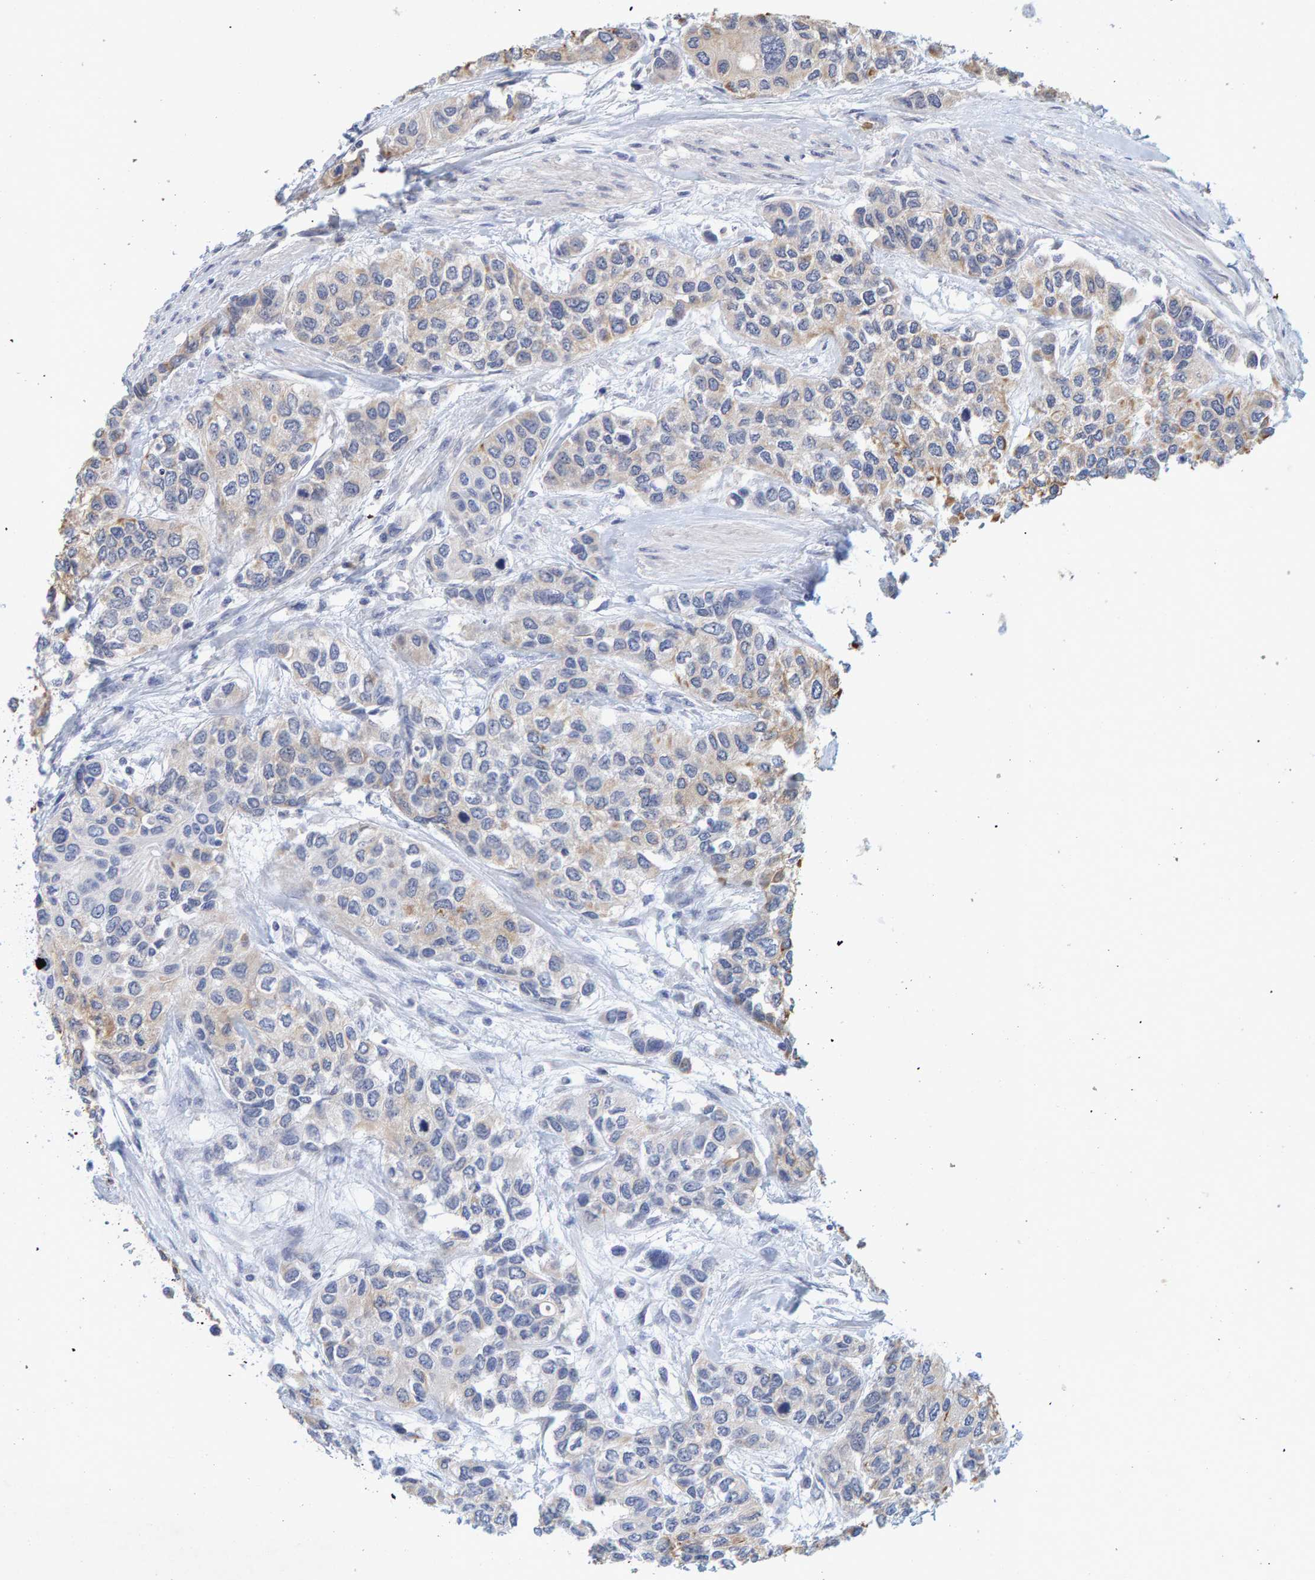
{"staining": {"intensity": "weak", "quantity": "25%-75%", "location": "cytoplasmic/membranous"}, "tissue": "urothelial cancer", "cell_type": "Tumor cells", "image_type": "cancer", "snomed": [{"axis": "morphology", "description": "Urothelial carcinoma, High grade"}, {"axis": "topography", "description": "Urinary bladder"}], "caption": "Tumor cells demonstrate low levels of weak cytoplasmic/membranous positivity in about 25%-75% of cells in human urothelial carcinoma (high-grade).", "gene": "ZNF77", "patient": {"sex": "female", "age": 56}}